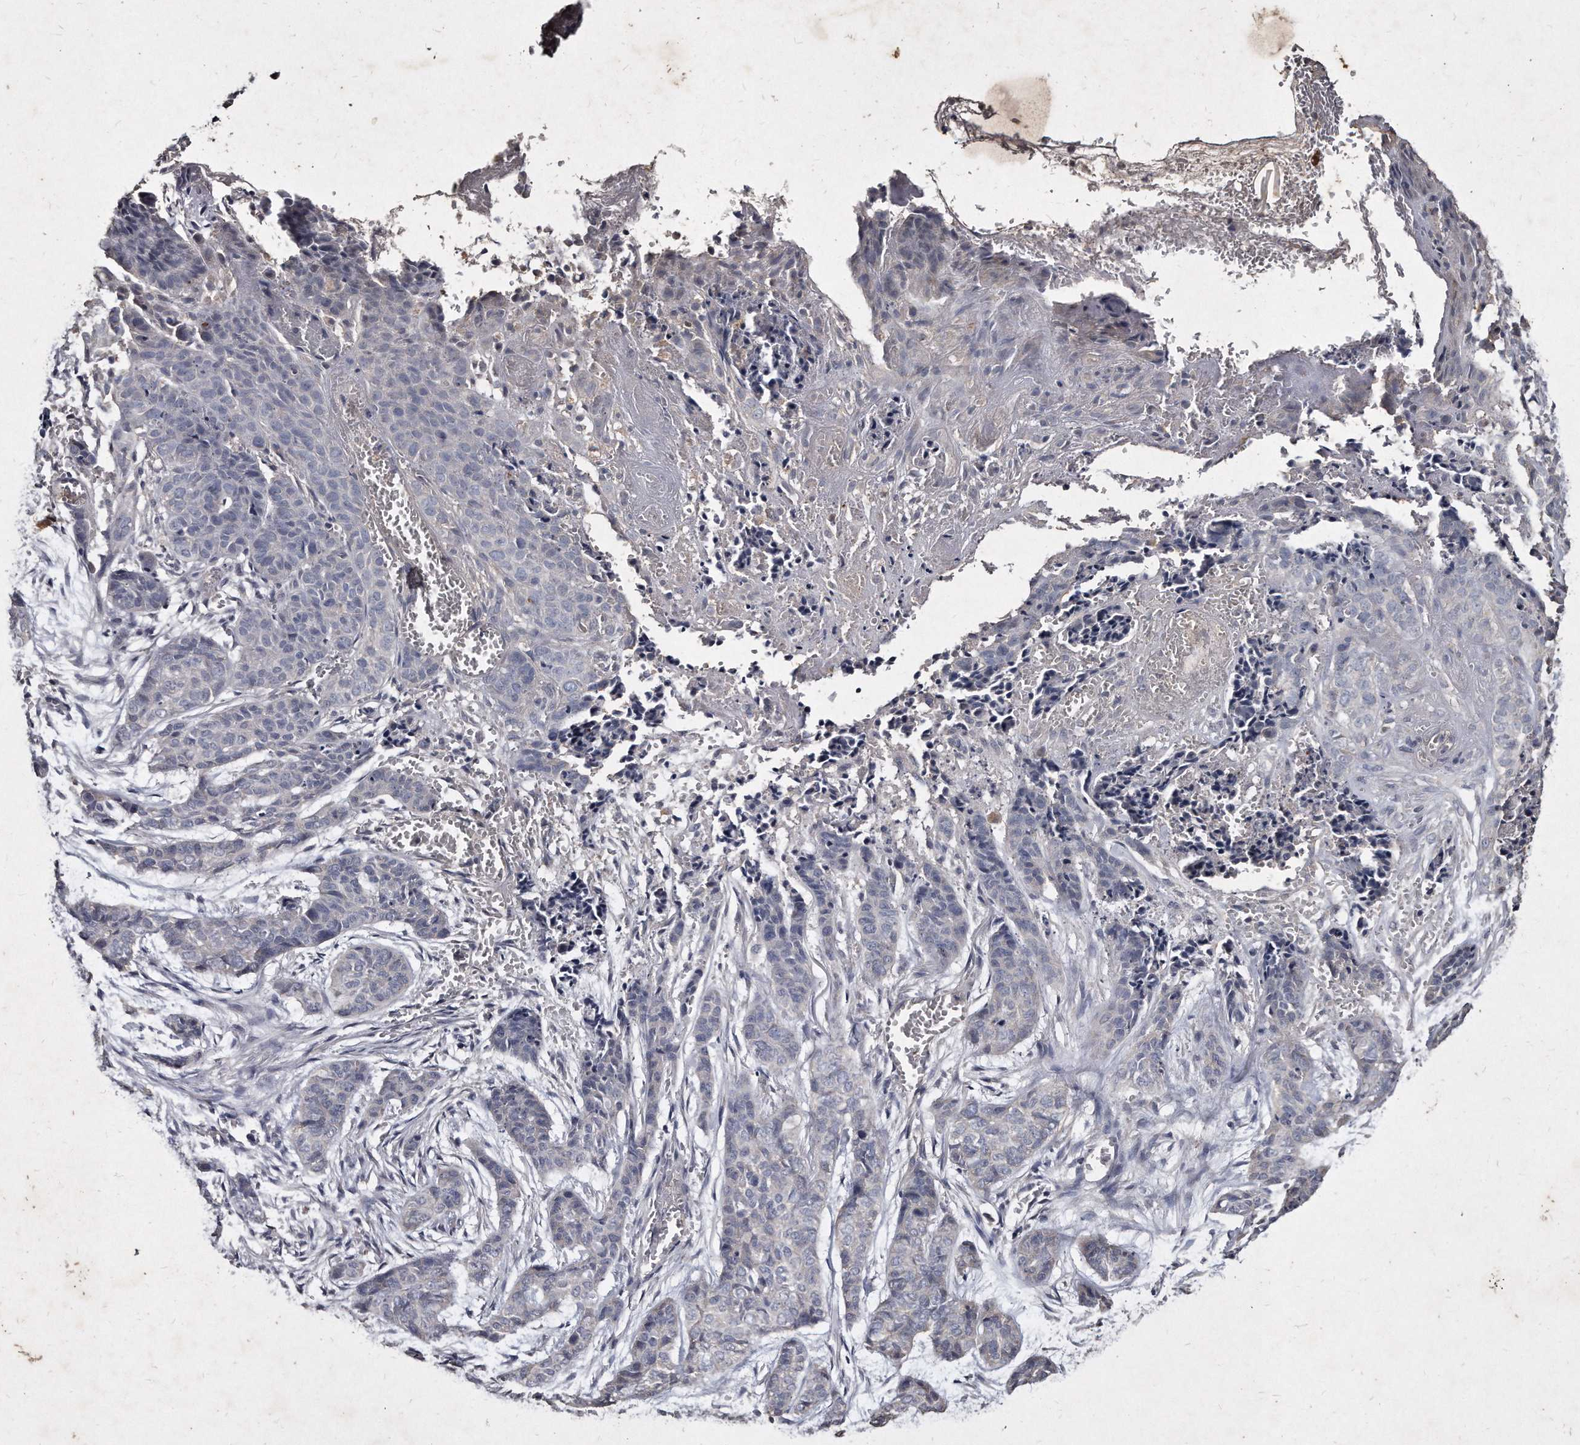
{"staining": {"intensity": "negative", "quantity": "none", "location": "none"}, "tissue": "skin cancer", "cell_type": "Tumor cells", "image_type": "cancer", "snomed": [{"axis": "morphology", "description": "Basal cell carcinoma"}, {"axis": "topography", "description": "Skin"}], "caption": "A high-resolution photomicrograph shows IHC staining of skin basal cell carcinoma, which exhibits no significant expression in tumor cells. The staining is performed using DAB brown chromogen with nuclei counter-stained in using hematoxylin.", "gene": "KLHDC3", "patient": {"sex": "female", "age": 64}}